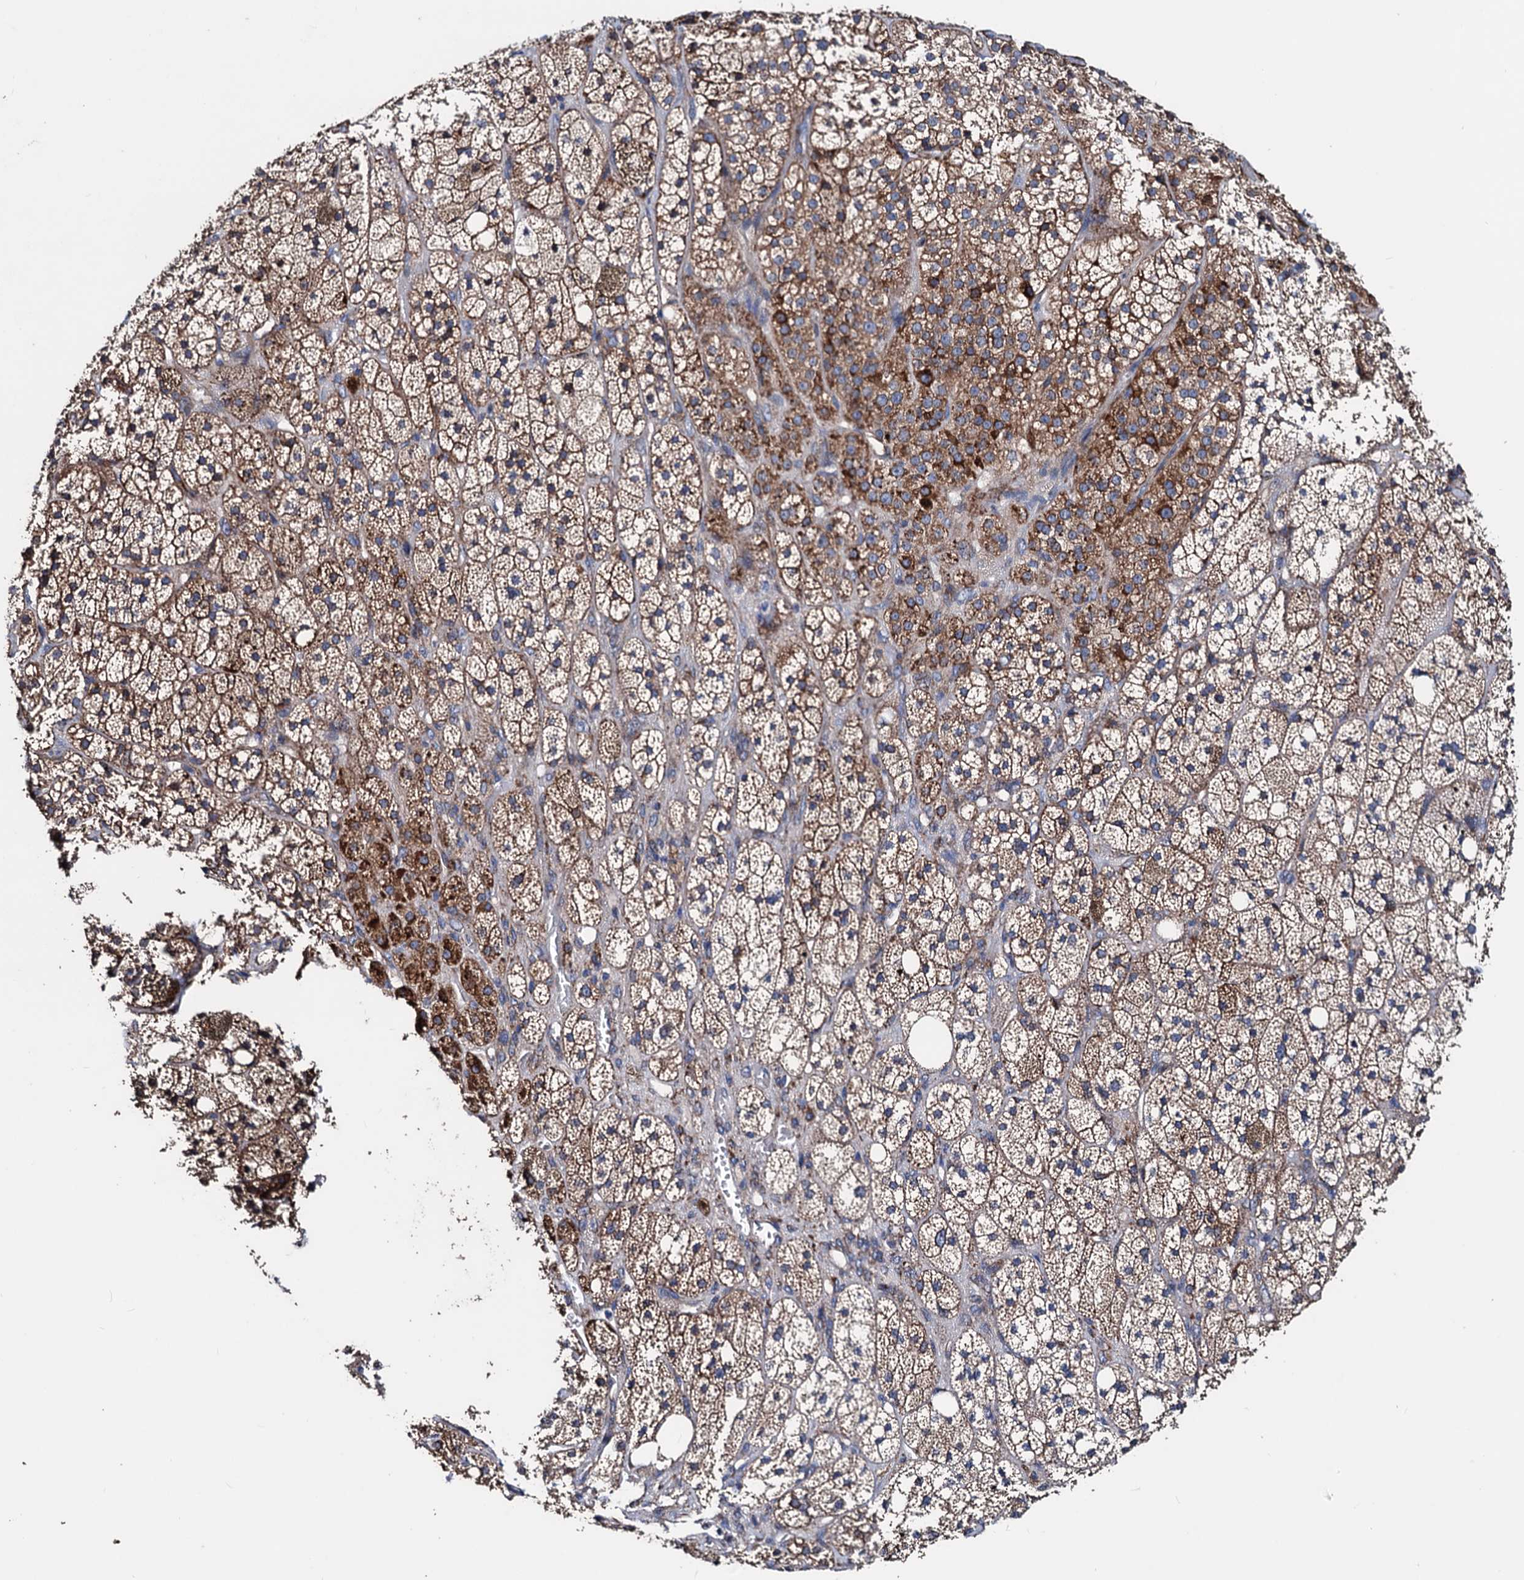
{"staining": {"intensity": "moderate", "quantity": "25%-75%", "location": "cytoplasmic/membranous"}, "tissue": "adrenal gland", "cell_type": "Glandular cells", "image_type": "normal", "snomed": [{"axis": "morphology", "description": "Normal tissue, NOS"}, {"axis": "topography", "description": "Adrenal gland"}], "caption": "A photomicrograph of adrenal gland stained for a protein displays moderate cytoplasmic/membranous brown staining in glandular cells. (DAB IHC with brightfield microscopy, high magnification).", "gene": "AKAP11", "patient": {"sex": "male", "age": 61}}